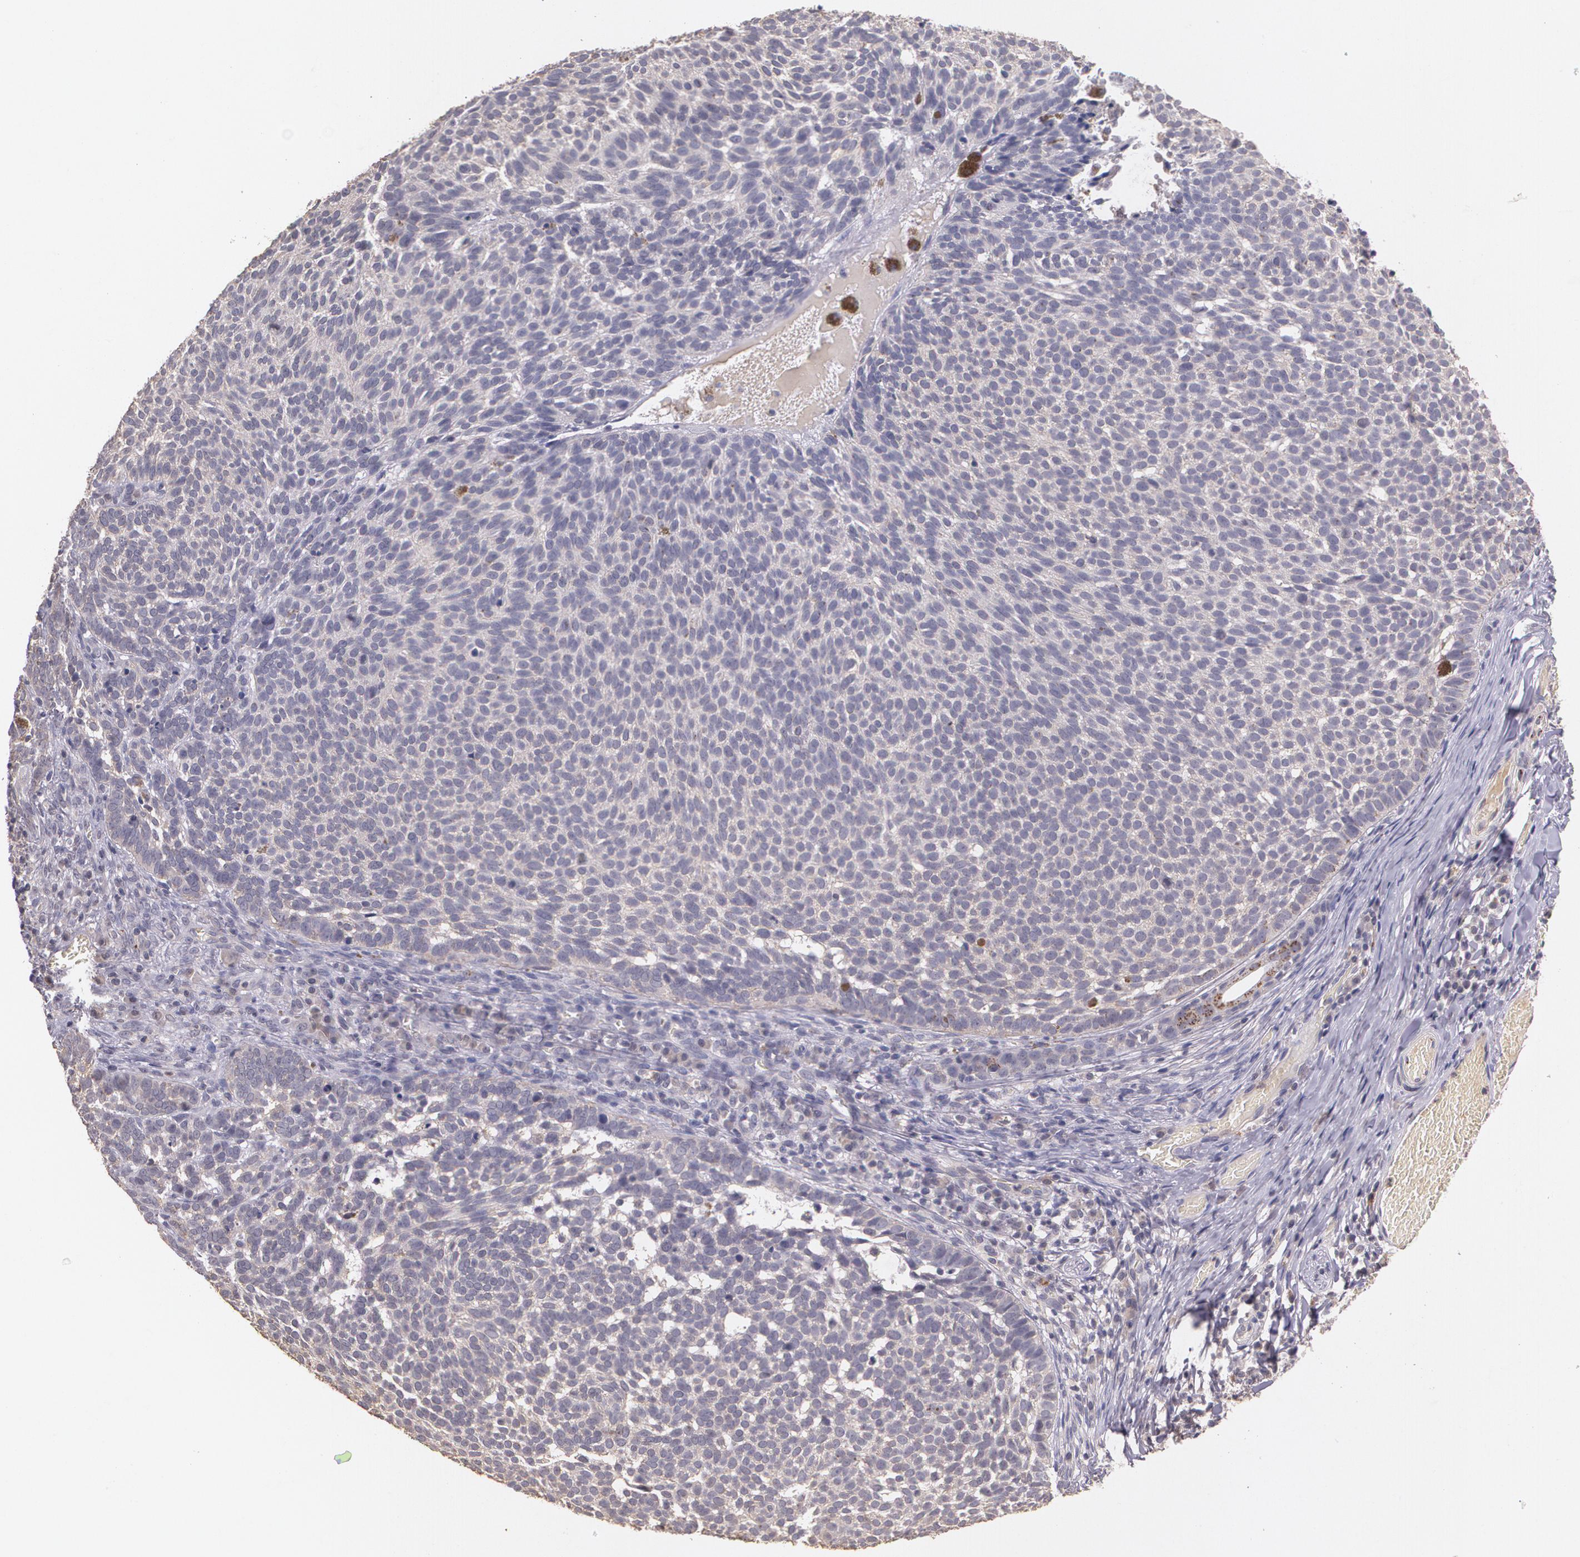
{"staining": {"intensity": "weak", "quantity": ">75%", "location": "cytoplasmic/membranous"}, "tissue": "skin cancer", "cell_type": "Tumor cells", "image_type": "cancer", "snomed": [{"axis": "morphology", "description": "Basal cell carcinoma"}, {"axis": "topography", "description": "Skin"}], "caption": "High-power microscopy captured an IHC photomicrograph of skin cancer, revealing weak cytoplasmic/membranous positivity in about >75% of tumor cells.", "gene": "TM4SF1", "patient": {"sex": "male", "age": 63}}